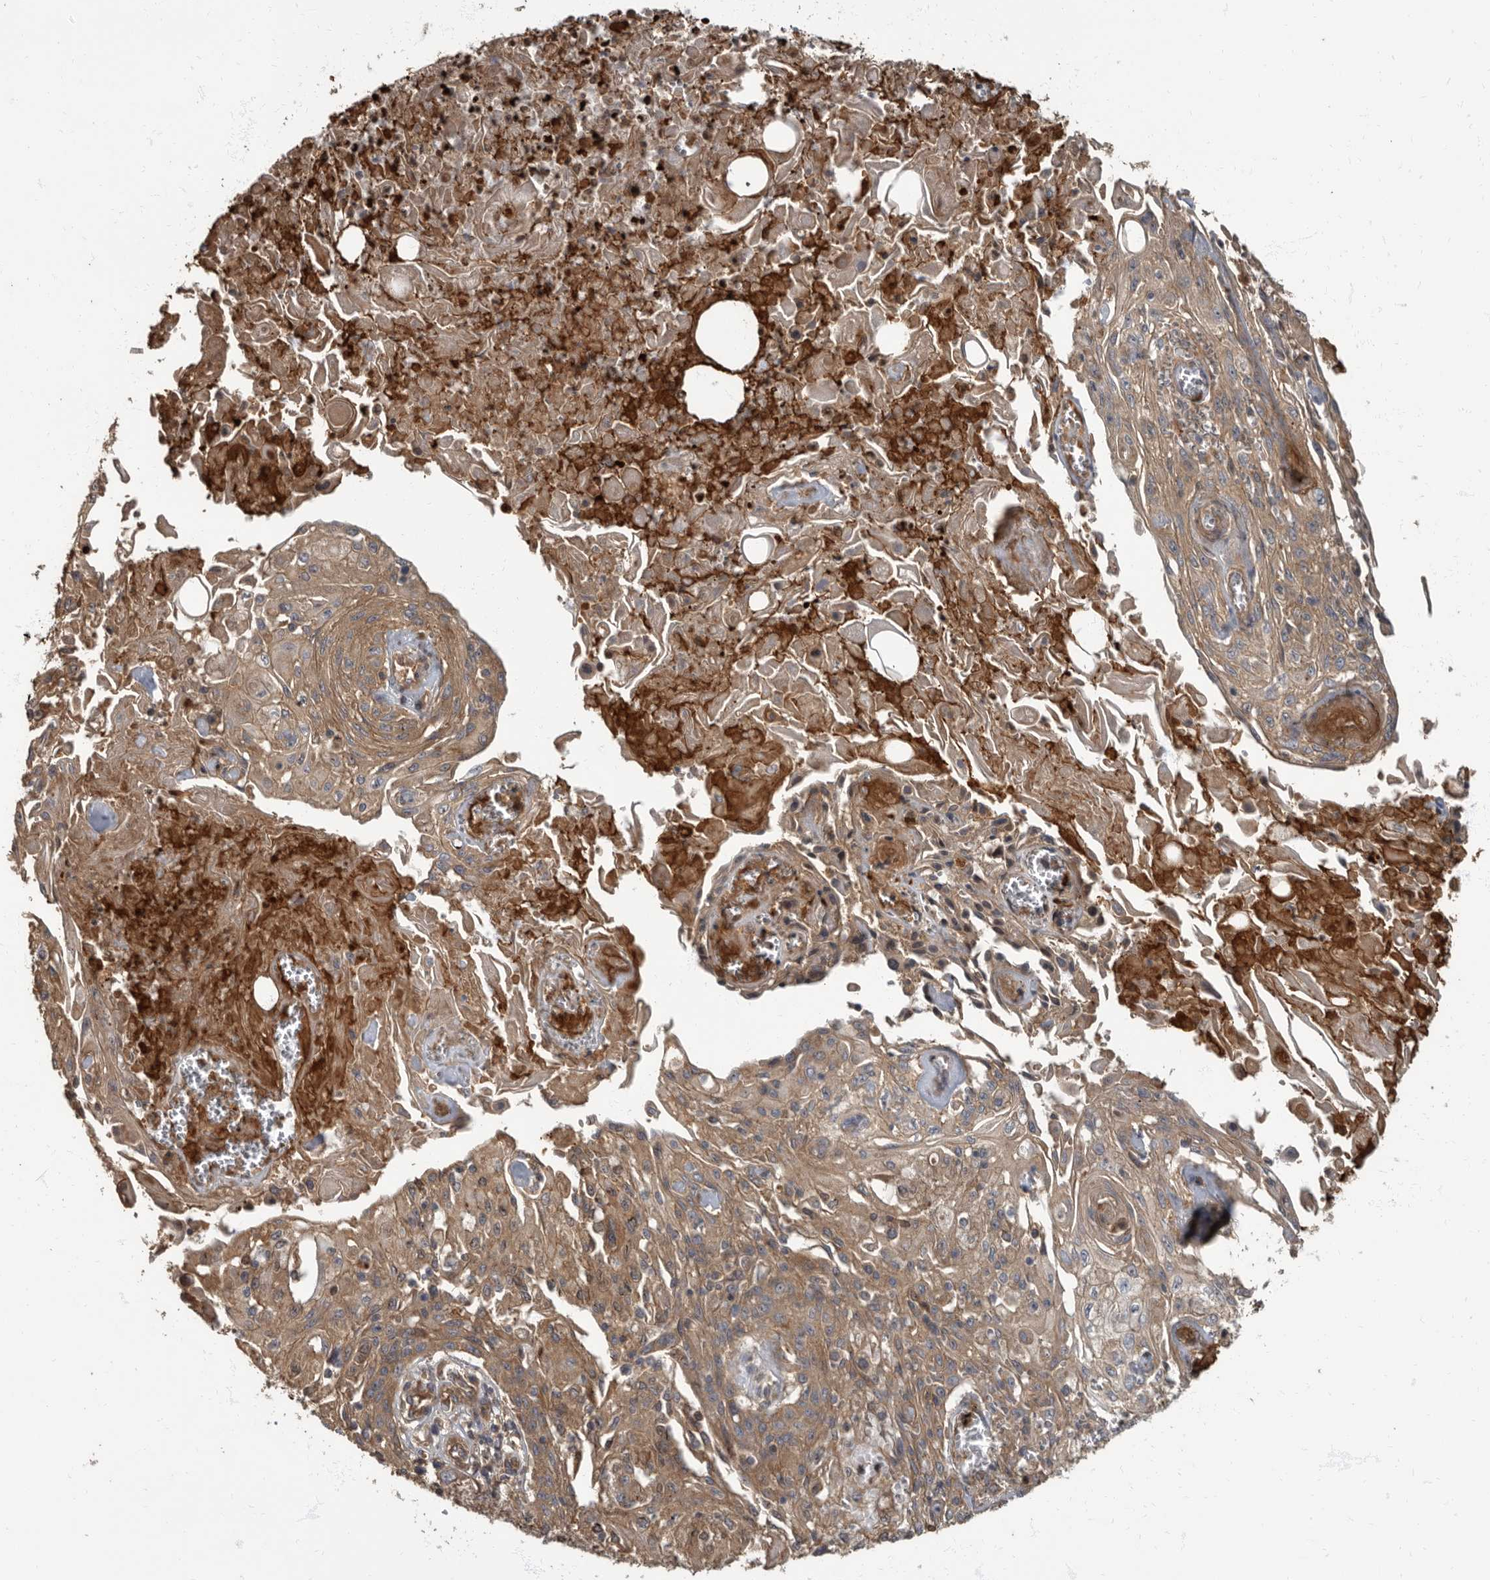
{"staining": {"intensity": "moderate", "quantity": "25%-75%", "location": "cytoplasmic/membranous"}, "tissue": "skin cancer", "cell_type": "Tumor cells", "image_type": "cancer", "snomed": [{"axis": "morphology", "description": "Squamous cell carcinoma, NOS"}, {"axis": "morphology", "description": "Squamous cell carcinoma, metastatic, NOS"}, {"axis": "topography", "description": "Skin"}, {"axis": "topography", "description": "Lymph node"}], "caption": "Protein staining of skin cancer (metastatic squamous cell carcinoma) tissue reveals moderate cytoplasmic/membranous positivity in approximately 25%-75% of tumor cells.", "gene": "DAAM1", "patient": {"sex": "male", "age": 75}}